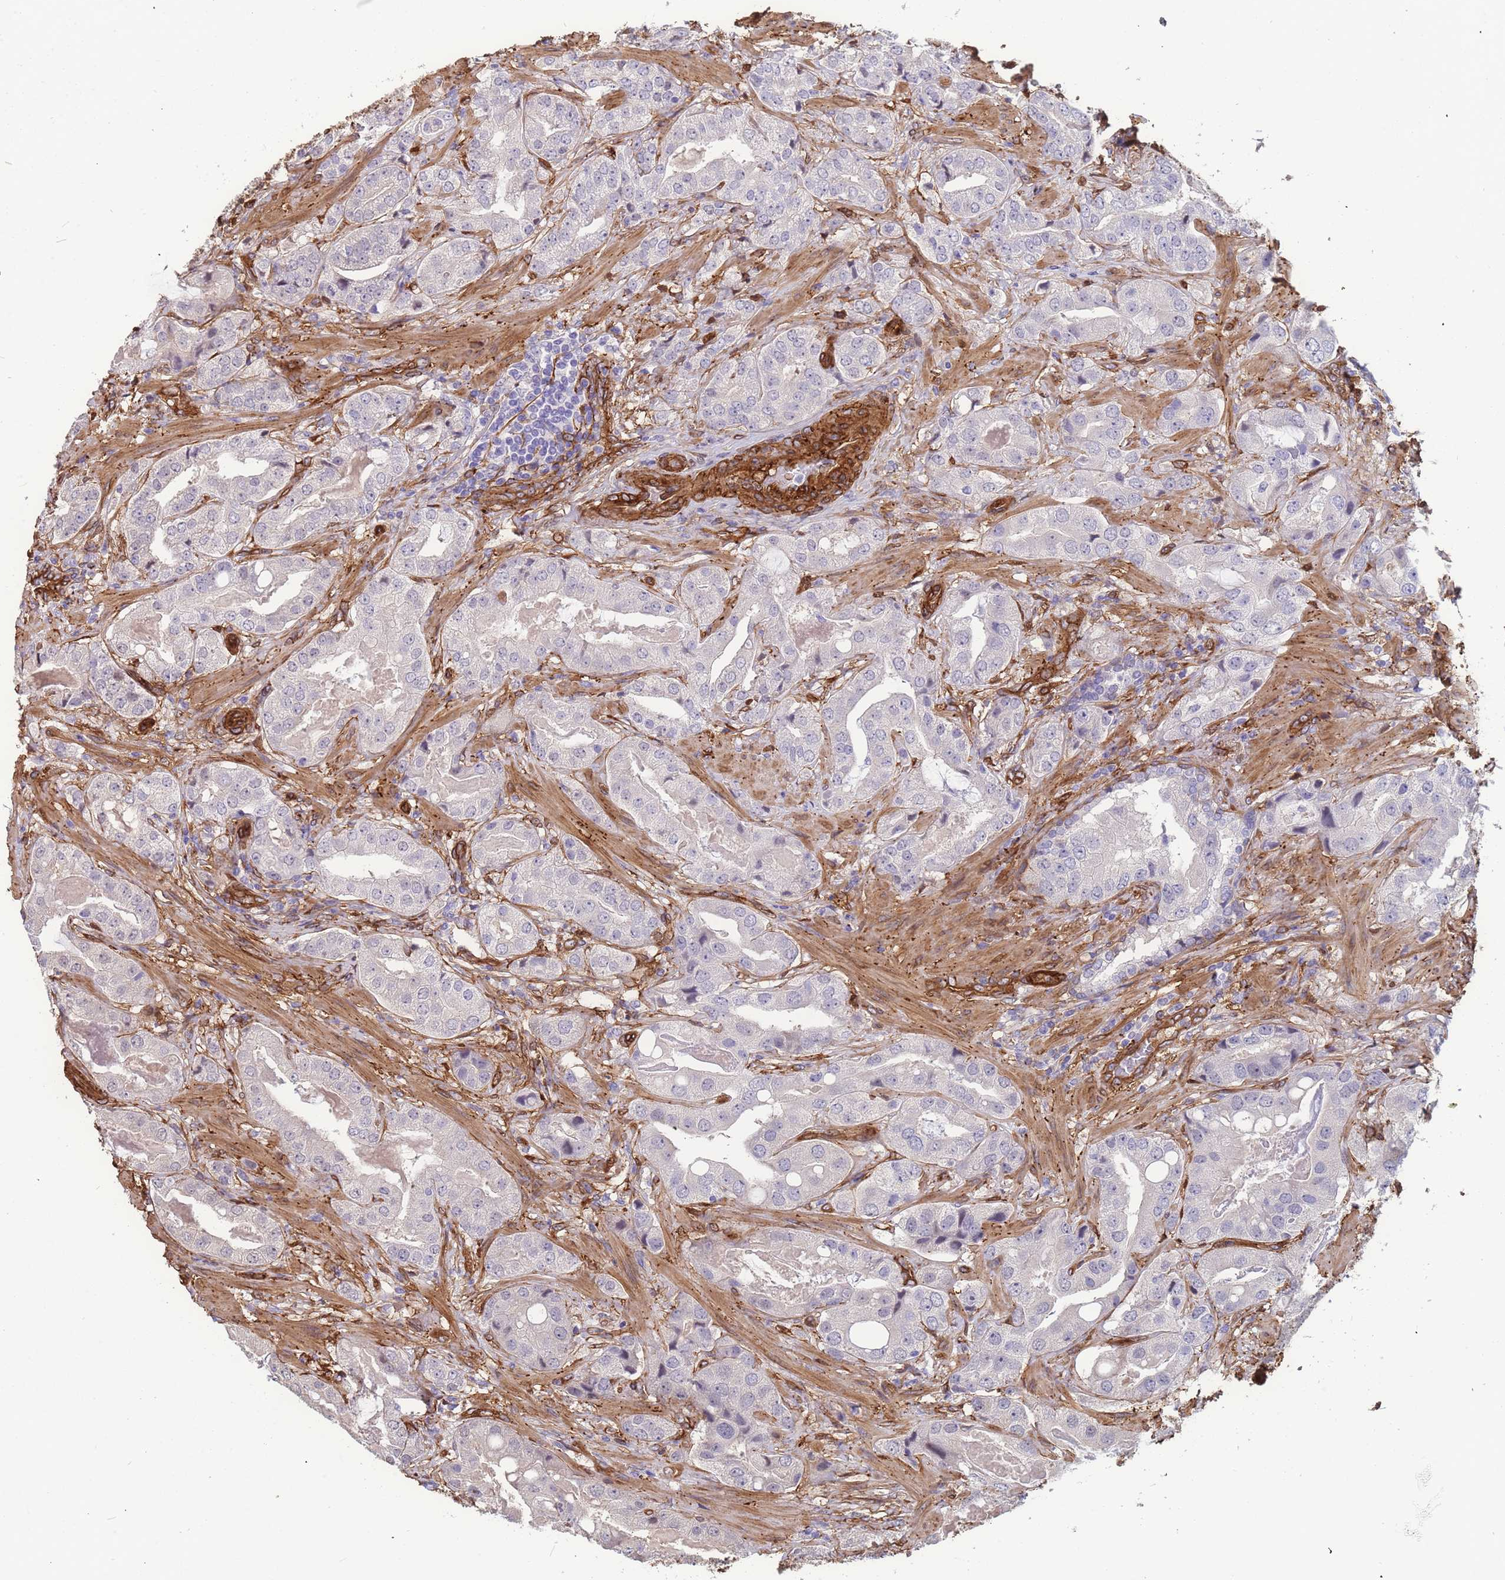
{"staining": {"intensity": "negative", "quantity": "none", "location": "none"}, "tissue": "prostate cancer", "cell_type": "Tumor cells", "image_type": "cancer", "snomed": [{"axis": "morphology", "description": "Adenocarcinoma, High grade"}, {"axis": "topography", "description": "Prostate"}], "caption": "High power microscopy histopathology image of an IHC micrograph of prostate cancer (high-grade adenocarcinoma), revealing no significant expression in tumor cells. (DAB (3,3'-diaminobenzidine) immunohistochemistry (IHC), high magnification).", "gene": "EHD2", "patient": {"sex": "male", "age": 63}}